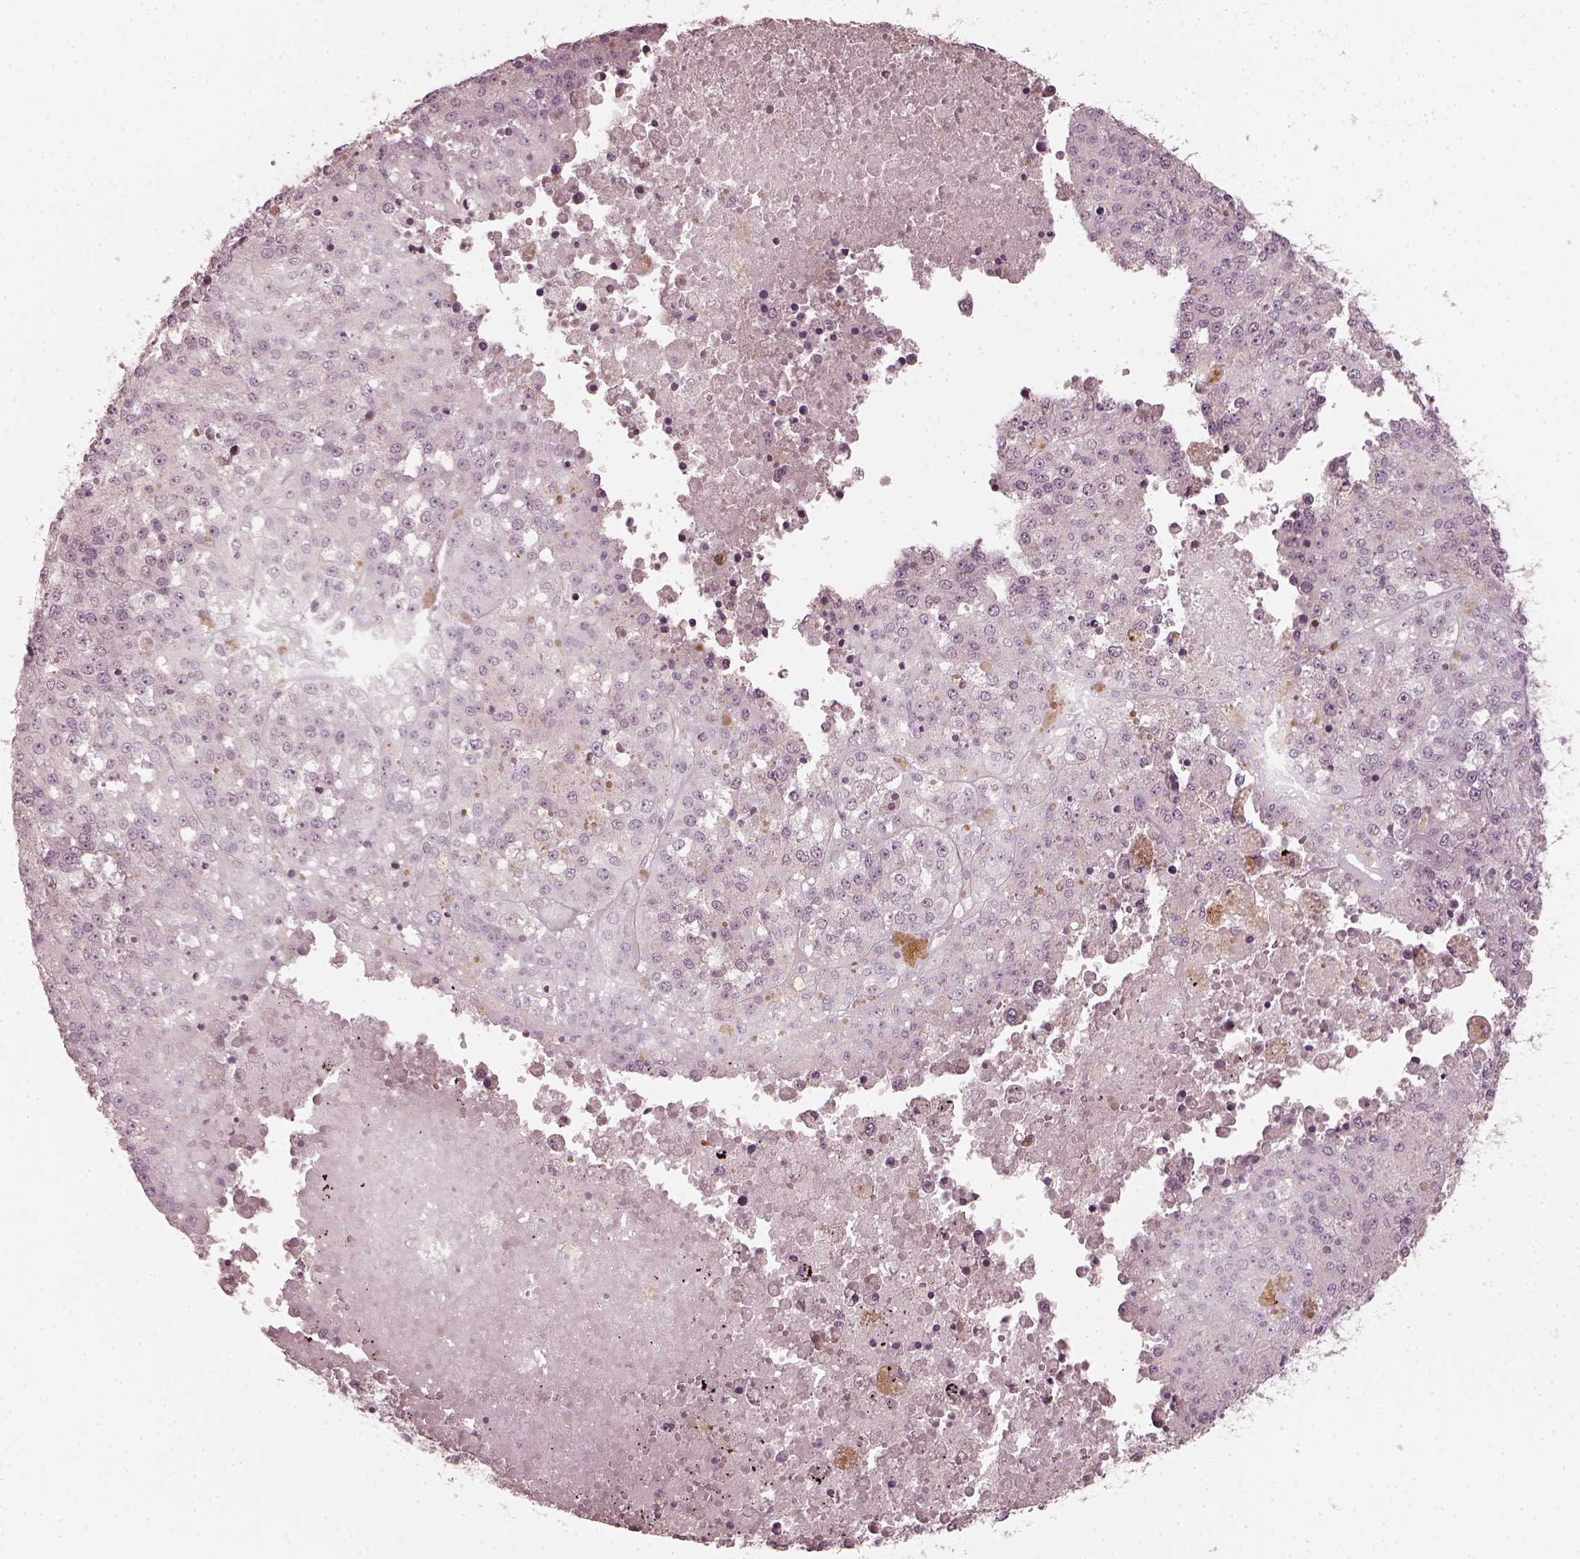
{"staining": {"intensity": "negative", "quantity": "none", "location": "none"}, "tissue": "melanoma", "cell_type": "Tumor cells", "image_type": "cancer", "snomed": [{"axis": "morphology", "description": "Malignant melanoma, Metastatic site"}, {"axis": "topography", "description": "Lymph node"}], "caption": "This is a image of immunohistochemistry (IHC) staining of malignant melanoma (metastatic site), which shows no expression in tumor cells.", "gene": "CHIT1", "patient": {"sex": "female", "age": 64}}